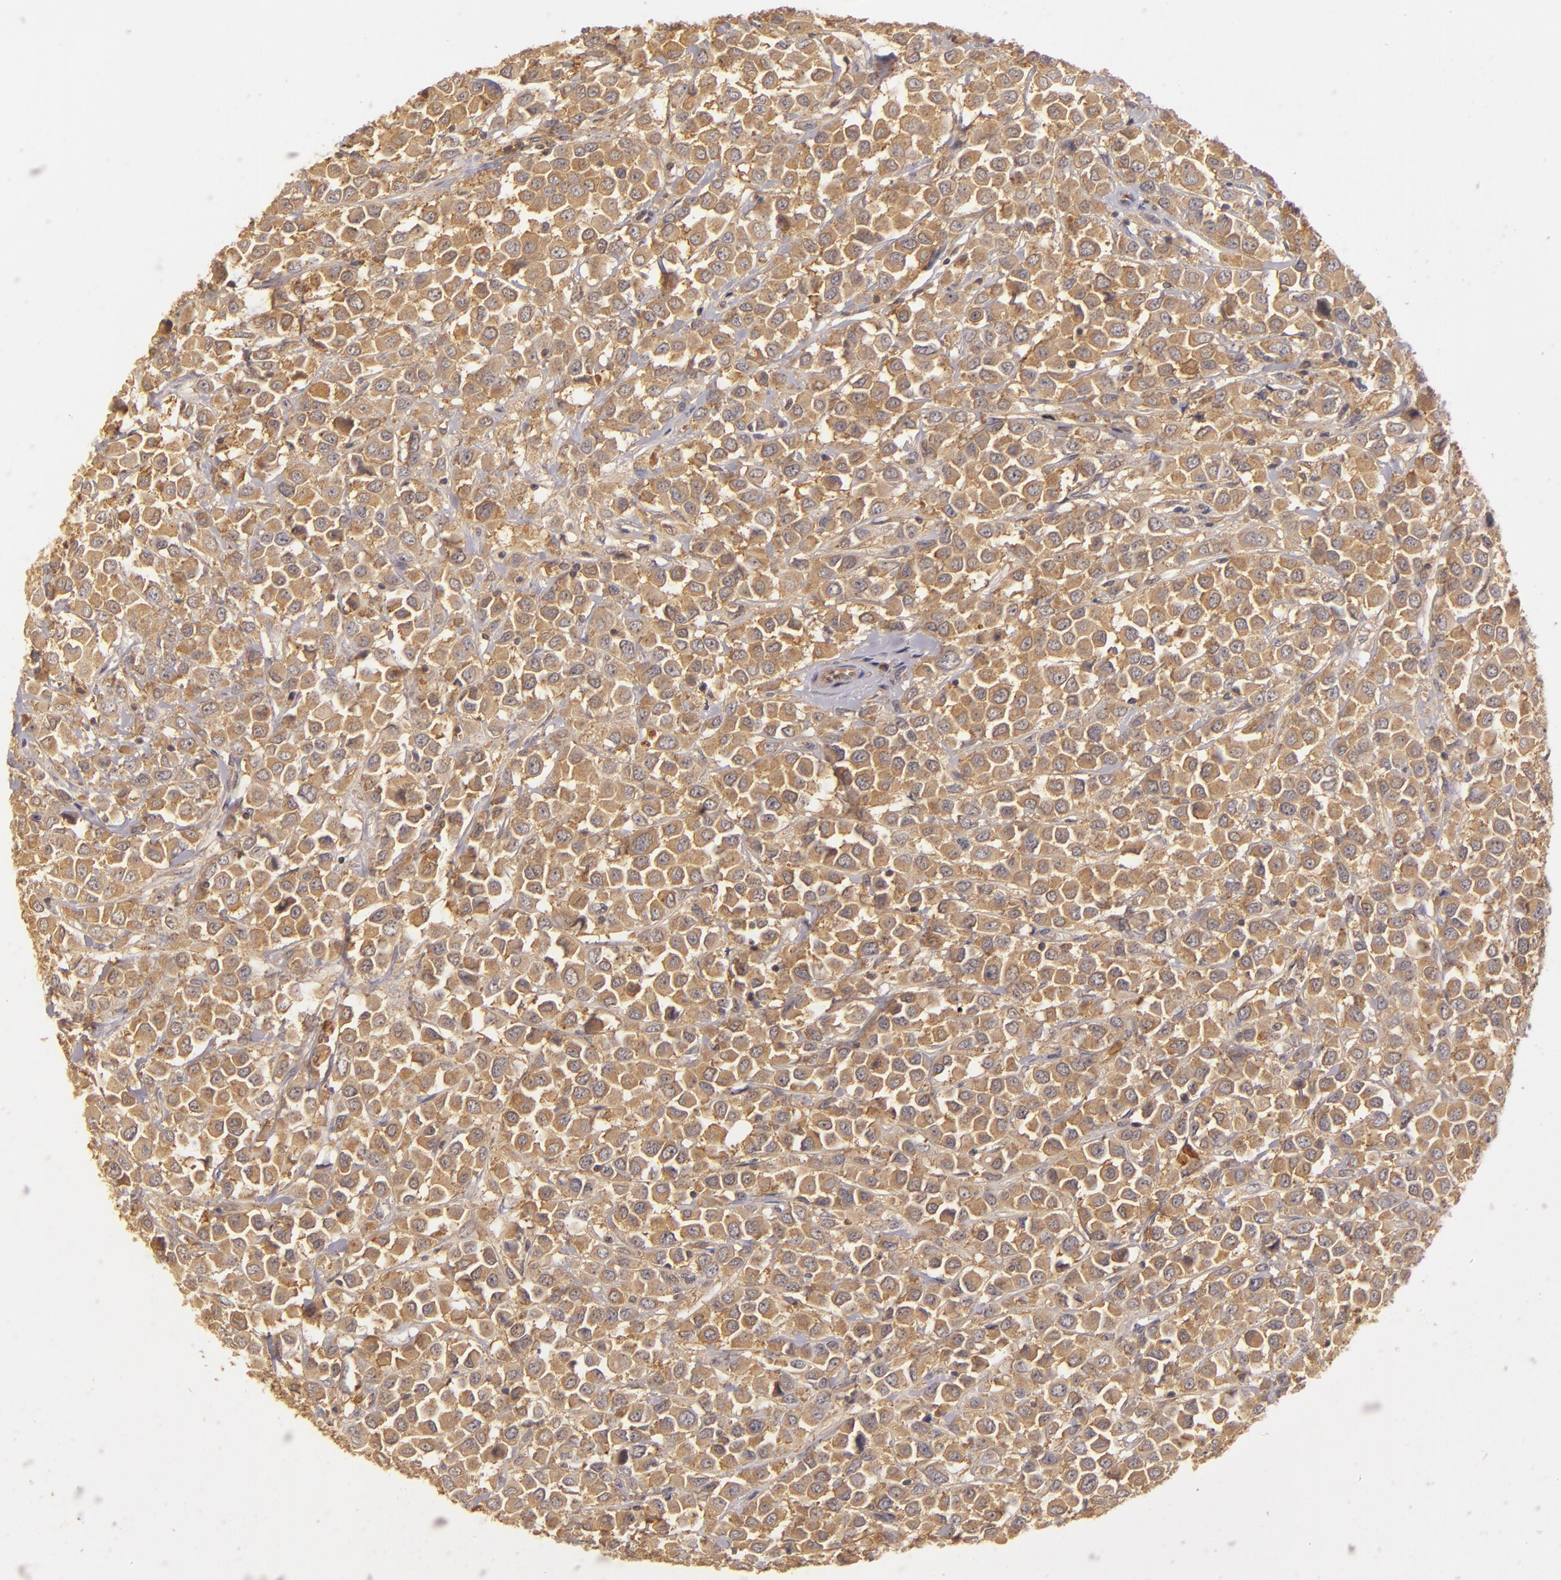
{"staining": {"intensity": "strong", "quantity": ">75%", "location": "cytoplasmic/membranous"}, "tissue": "breast cancer", "cell_type": "Tumor cells", "image_type": "cancer", "snomed": [{"axis": "morphology", "description": "Duct carcinoma"}, {"axis": "topography", "description": "Breast"}], "caption": "Protein expression analysis of breast cancer (invasive ductal carcinoma) exhibits strong cytoplasmic/membranous staining in approximately >75% of tumor cells. The protein is shown in brown color, while the nuclei are stained blue.", "gene": "PRKCD", "patient": {"sex": "female", "age": 61}}